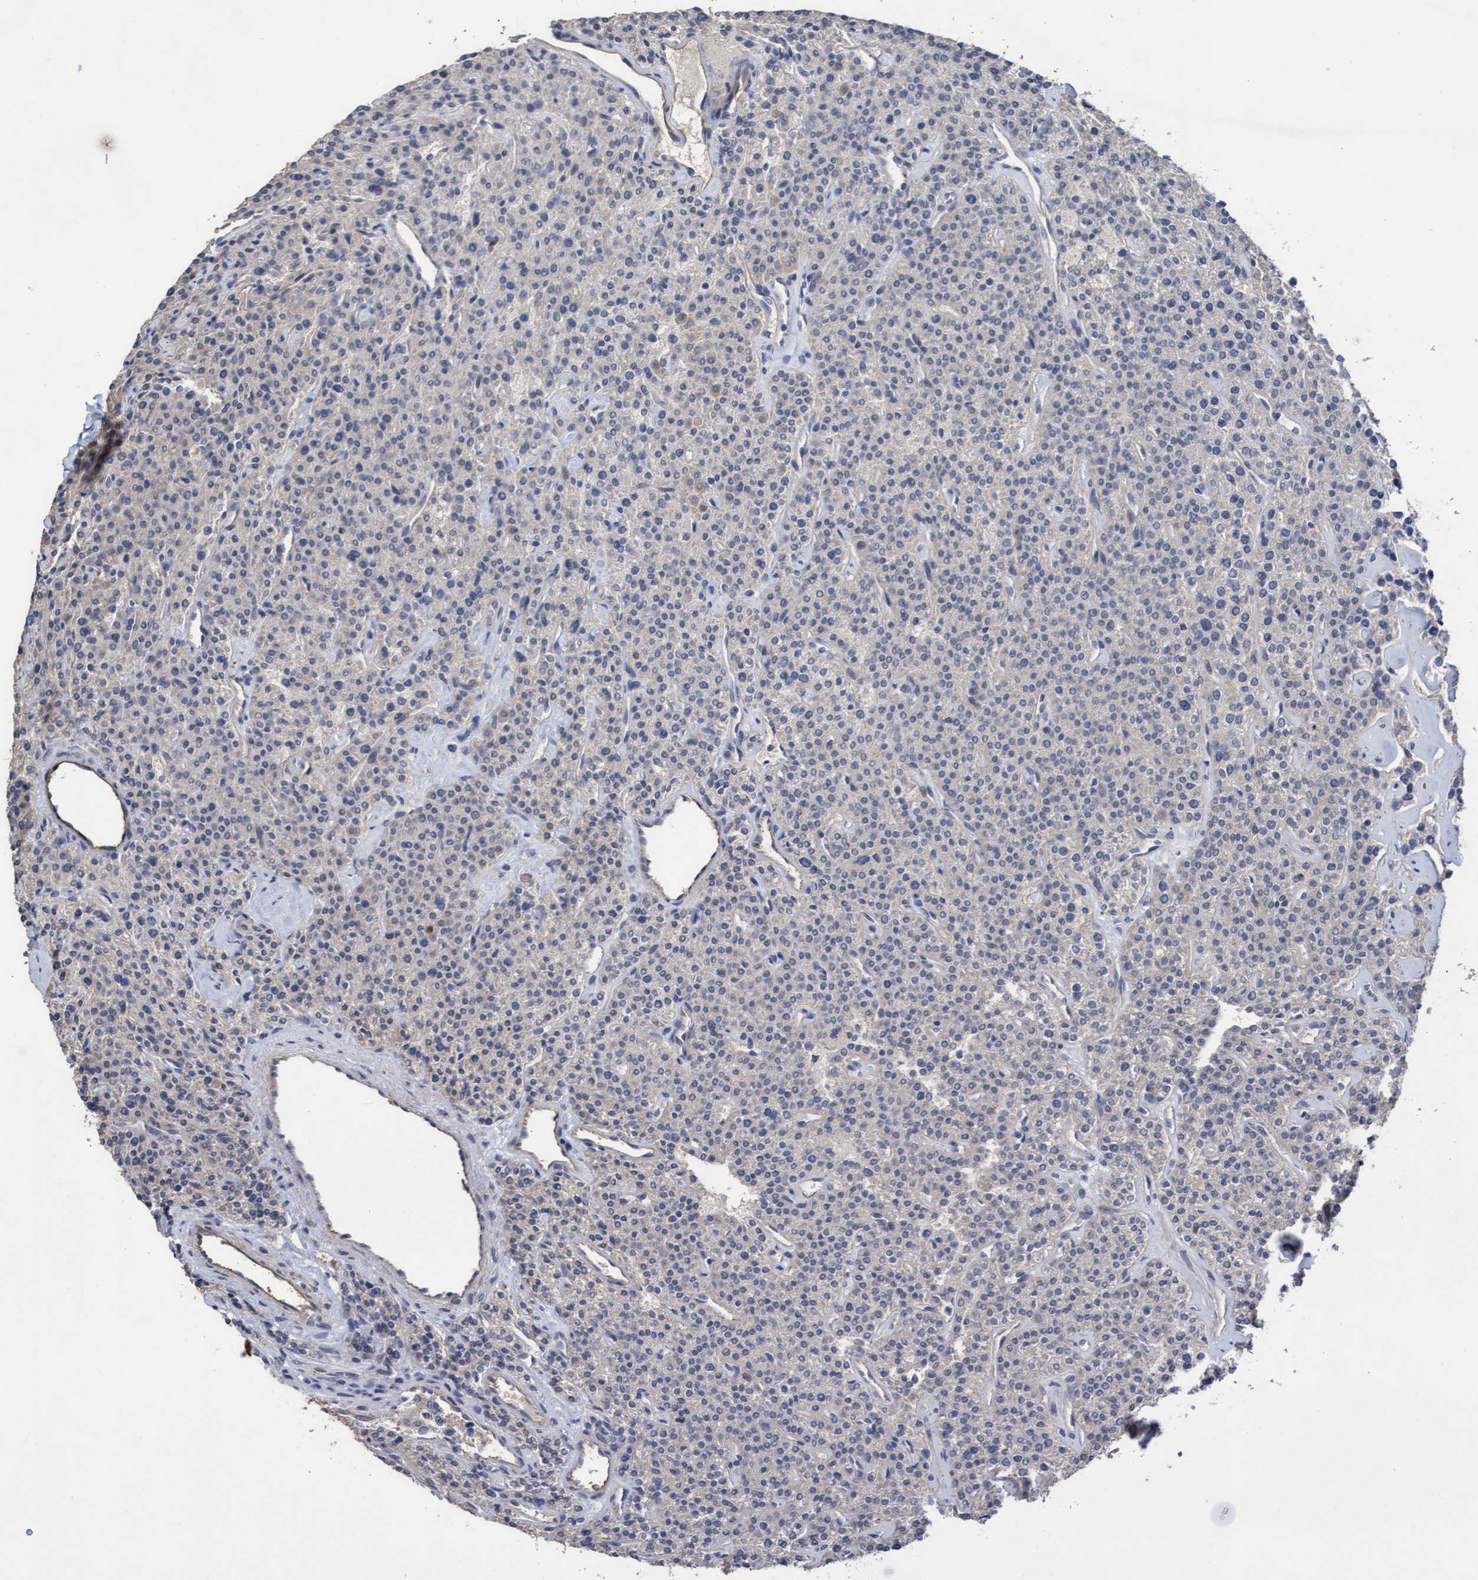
{"staining": {"intensity": "weak", "quantity": "25%-75%", "location": "cytoplasmic/membranous"}, "tissue": "parathyroid gland", "cell_type": "Glandular cells", "image_type": "normal", "snomed": [{"axis": "morphology", "description": "Normal tissue, NOS"}, {"axis": "topography", "description": "Parathyroid gland"}], "caption": "High-power microscopy captured an immunohistochemistry histopathology image of normal parathyroid gland, revealing weak cytoplasmic/membranous expression in about 25%-75% of glandular cells.", "gene": "KRT24", "patient": {"sex": "male", "age": 46}}